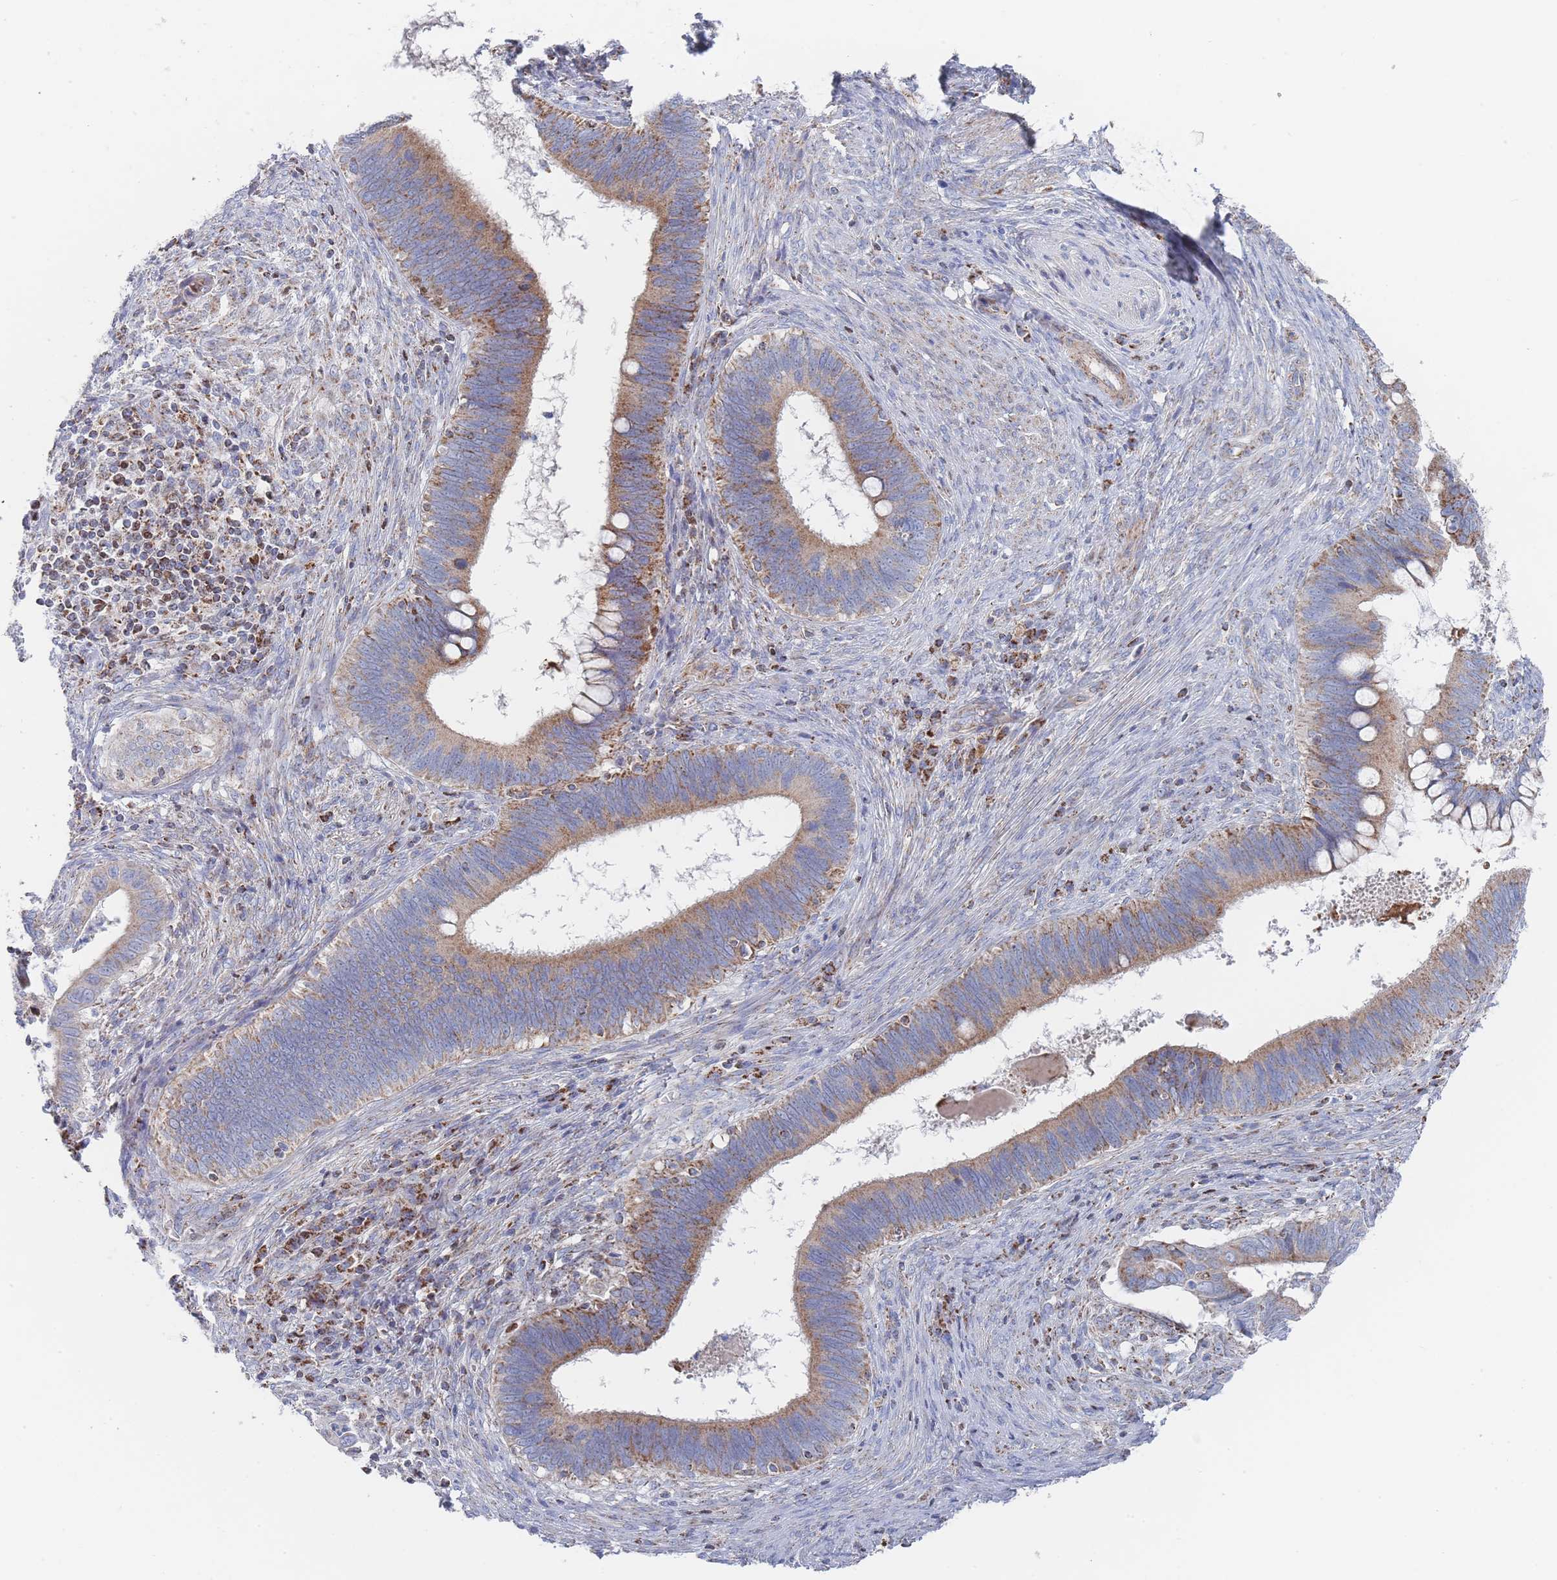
{"staining": {"intensity": "moderate", "quantity": ">75%", "location": "cytoplasmic/membranous"}, "tissue": "cervical cancer", "cell_type": "Tumor cells", "image_type": "cancer", "snomed": [{"axis": "morphology", "description": "Adenocarcinoma, NOS"}, {"axis": "topography", "description": "Cervix"}], "caption": "Human cervical cancer stained with a protein marker reveals moderate staining in tumor cells.", "gene": "IKZF4", "patient": {"sex": "female", "age": 42}}